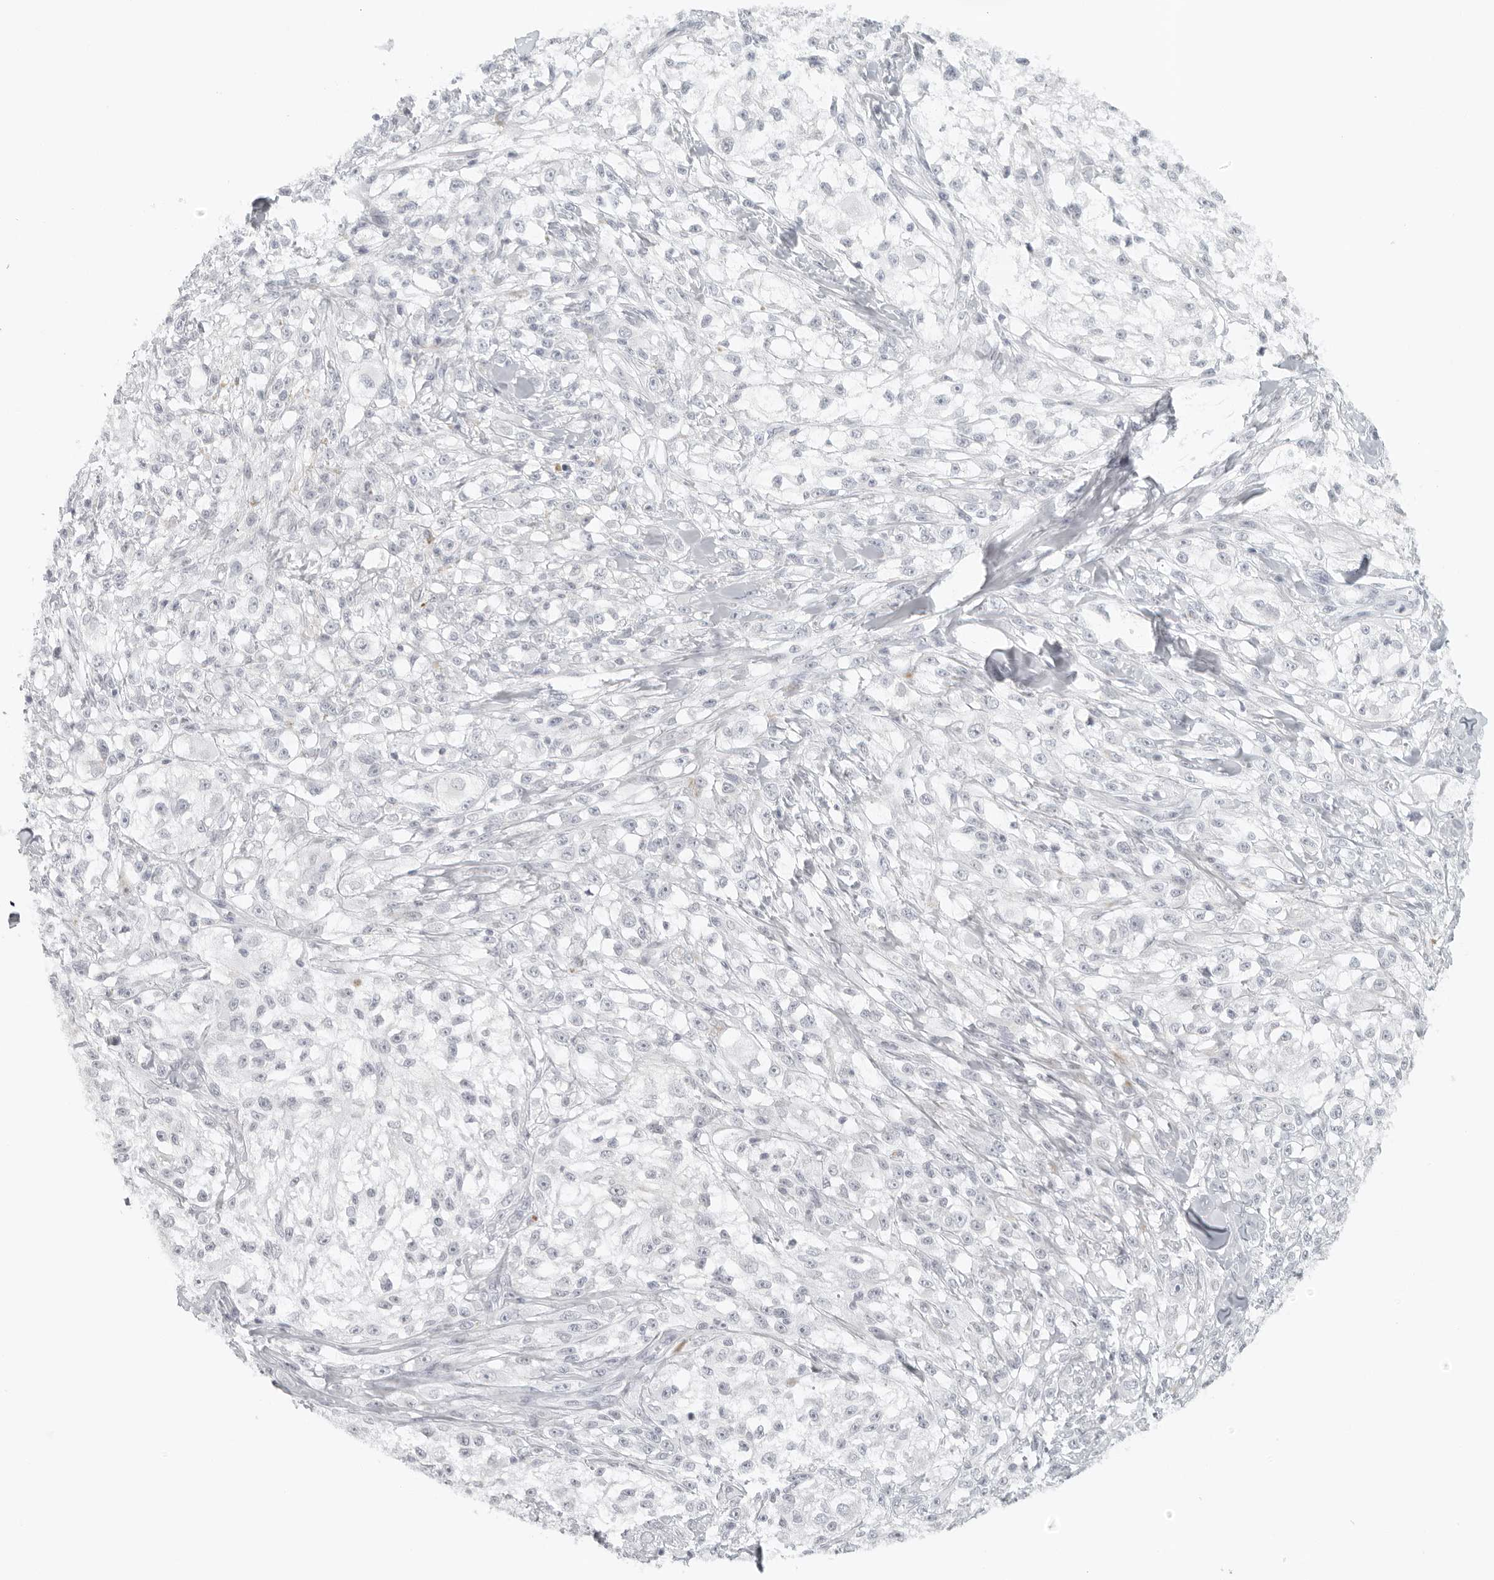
{"staining": {"intensity": "negative", "quantity": "none", "location": "none"}, "tissue": "melanoma", "cell_type": "Tumor cells", "image_type": "cancer", "snomed": [{"axis": "morphology", "description": "Malignant melanoma, NOS"}, {"axis": "topography", "description": "Skin of head"}], "caption": "Melanoma was stained to show a protein in brown. There is no significant expression in tumor cells.", "gene": "RPS6KC1", "patient": {"sex": "male", "age": 83}}